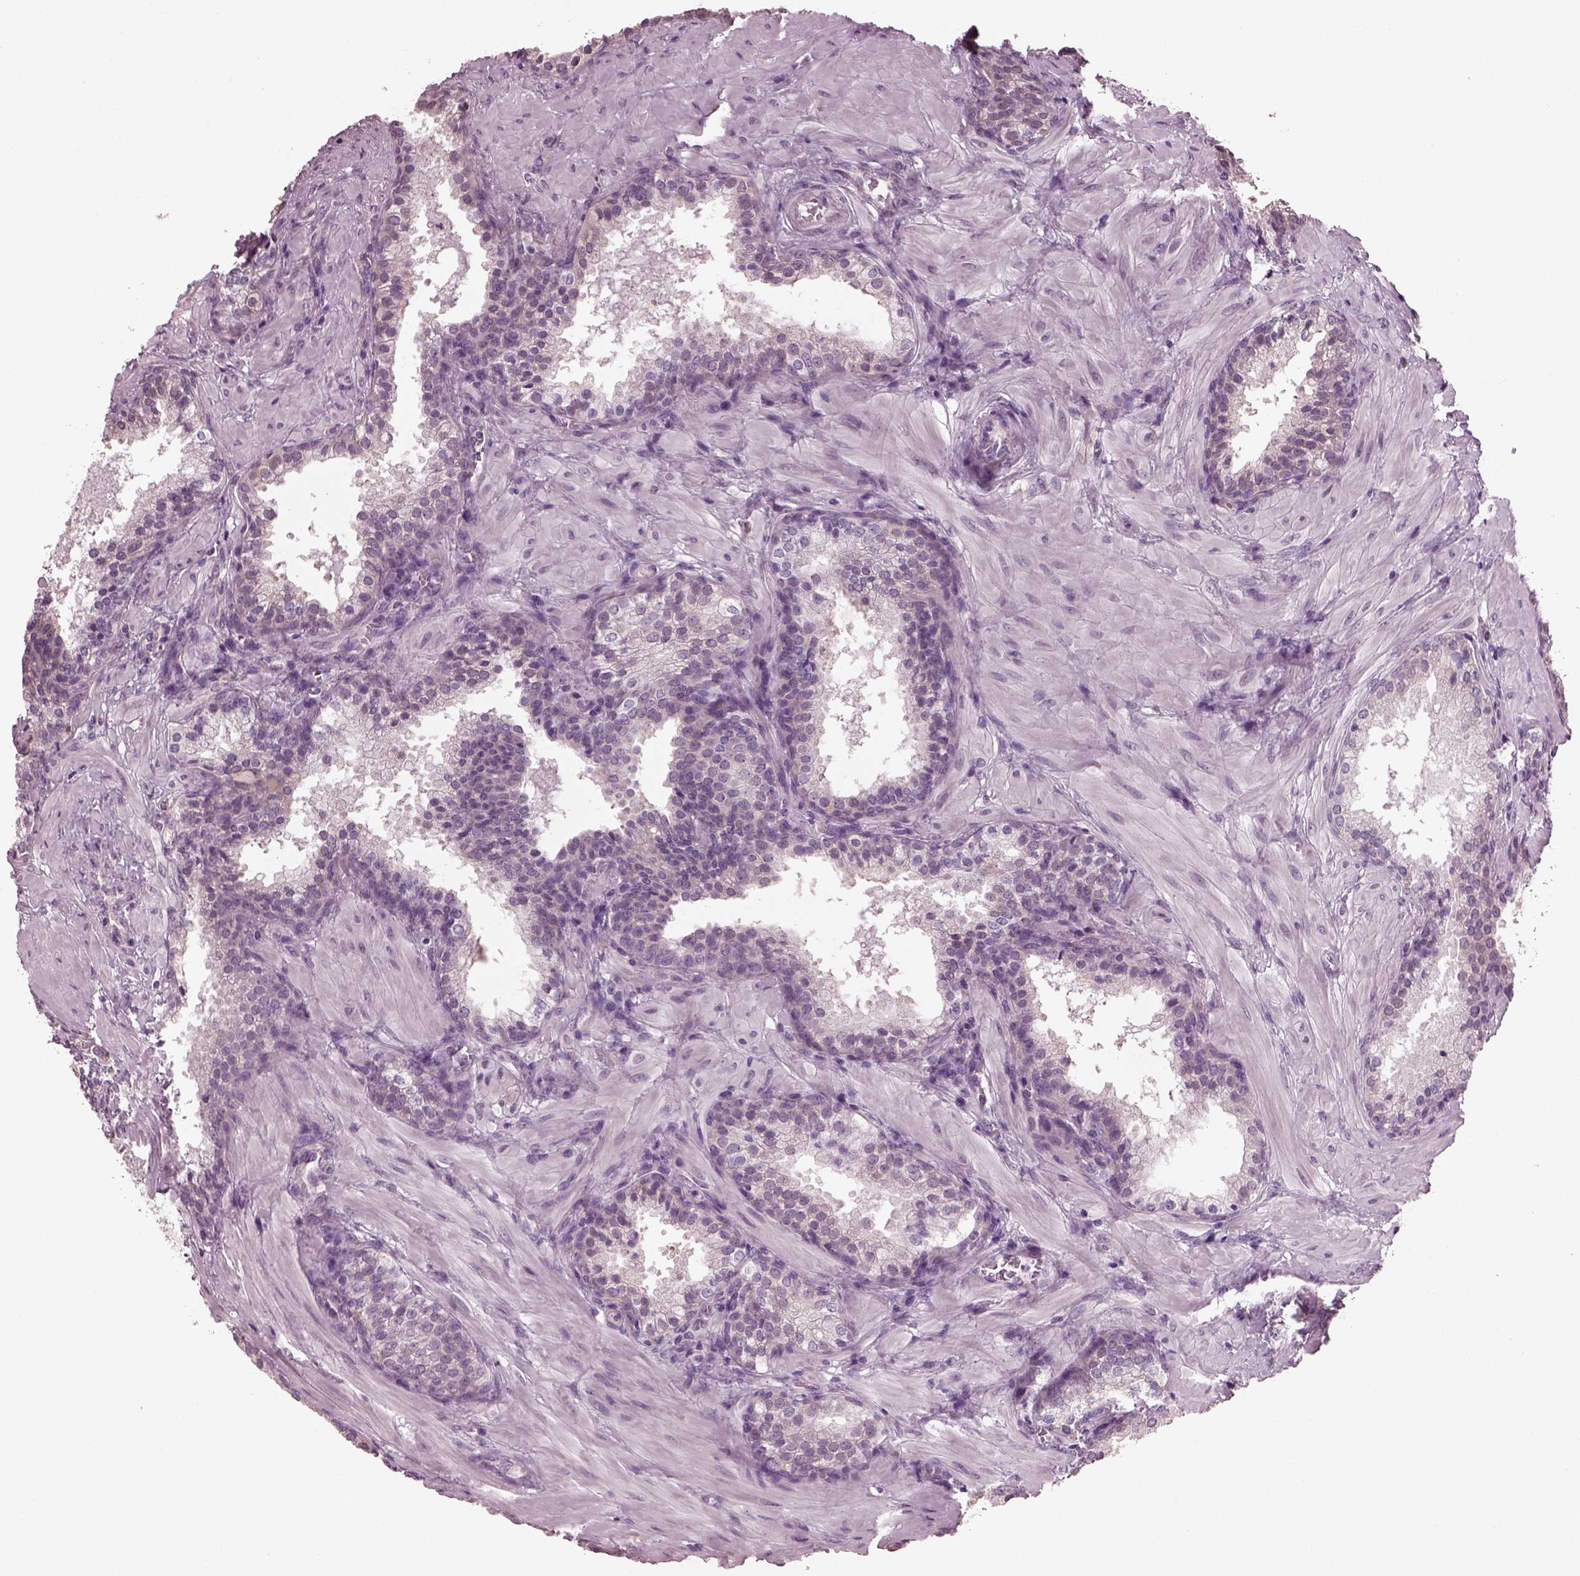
{"staining": {"intensity": "negative", "quantity": "none", "location": "none"}, "tissue": "prostate cancer", "cell_type": "Tumor cells", "image_type": "cancer", "snomed": [{"axis": "morphology", "description": "Adenocarcinoma, Low grade"}, {"axis": "topography", "description": "Prostate"}], "caption": "Immunohistochemistry (IHC) micrograph of human prostate cancer (low-grade adenocarcinoma) stained for a protein (brown), which demonstrates no staining in tumor cells.", "gene": "CABP5", "patient": {"sex": "male", "age": 56}}